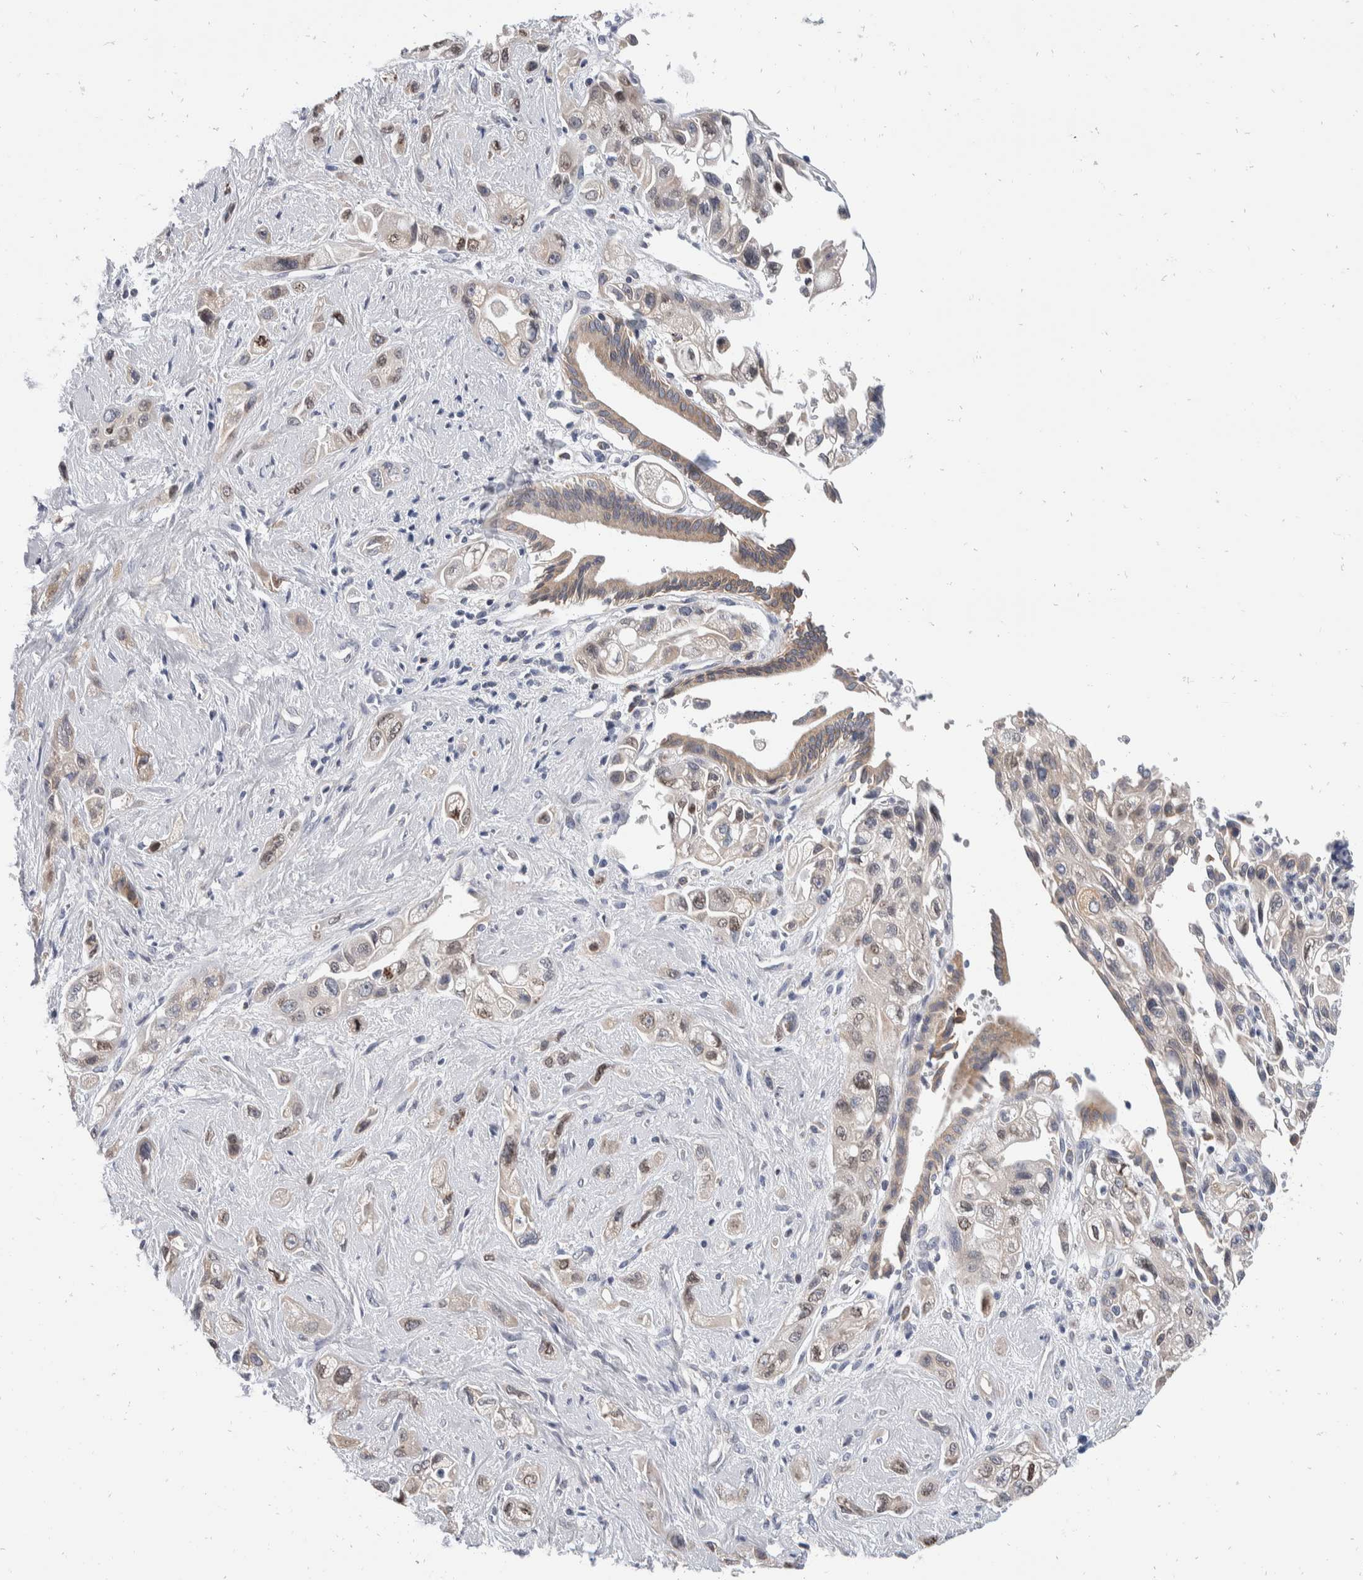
{"staining": {"intensity": "weak", "quantity": "25%-75%", "location": "nuclear"}, "tissue": "pancreatic cancer", "cell_type": "Tumor cells", "image_type": "cancer", "snomed": [{"axis": "morphology", "description": "Adenocarcinoma, NOS"}, {"axis": "topography", "description": "Pancreas"}], "caption": "Pancreatic cancer was stained to show a protein in brown. There is low levels of weak nuclear positivity in approximately 25%-75% of tumor cells. (DAB (3,3'-diaminobenzidine) IHC, brown staining for protein, blue staining for nuclei).", "gene": "TMEM245", "patient": {"sex": "female", "age": 66}}